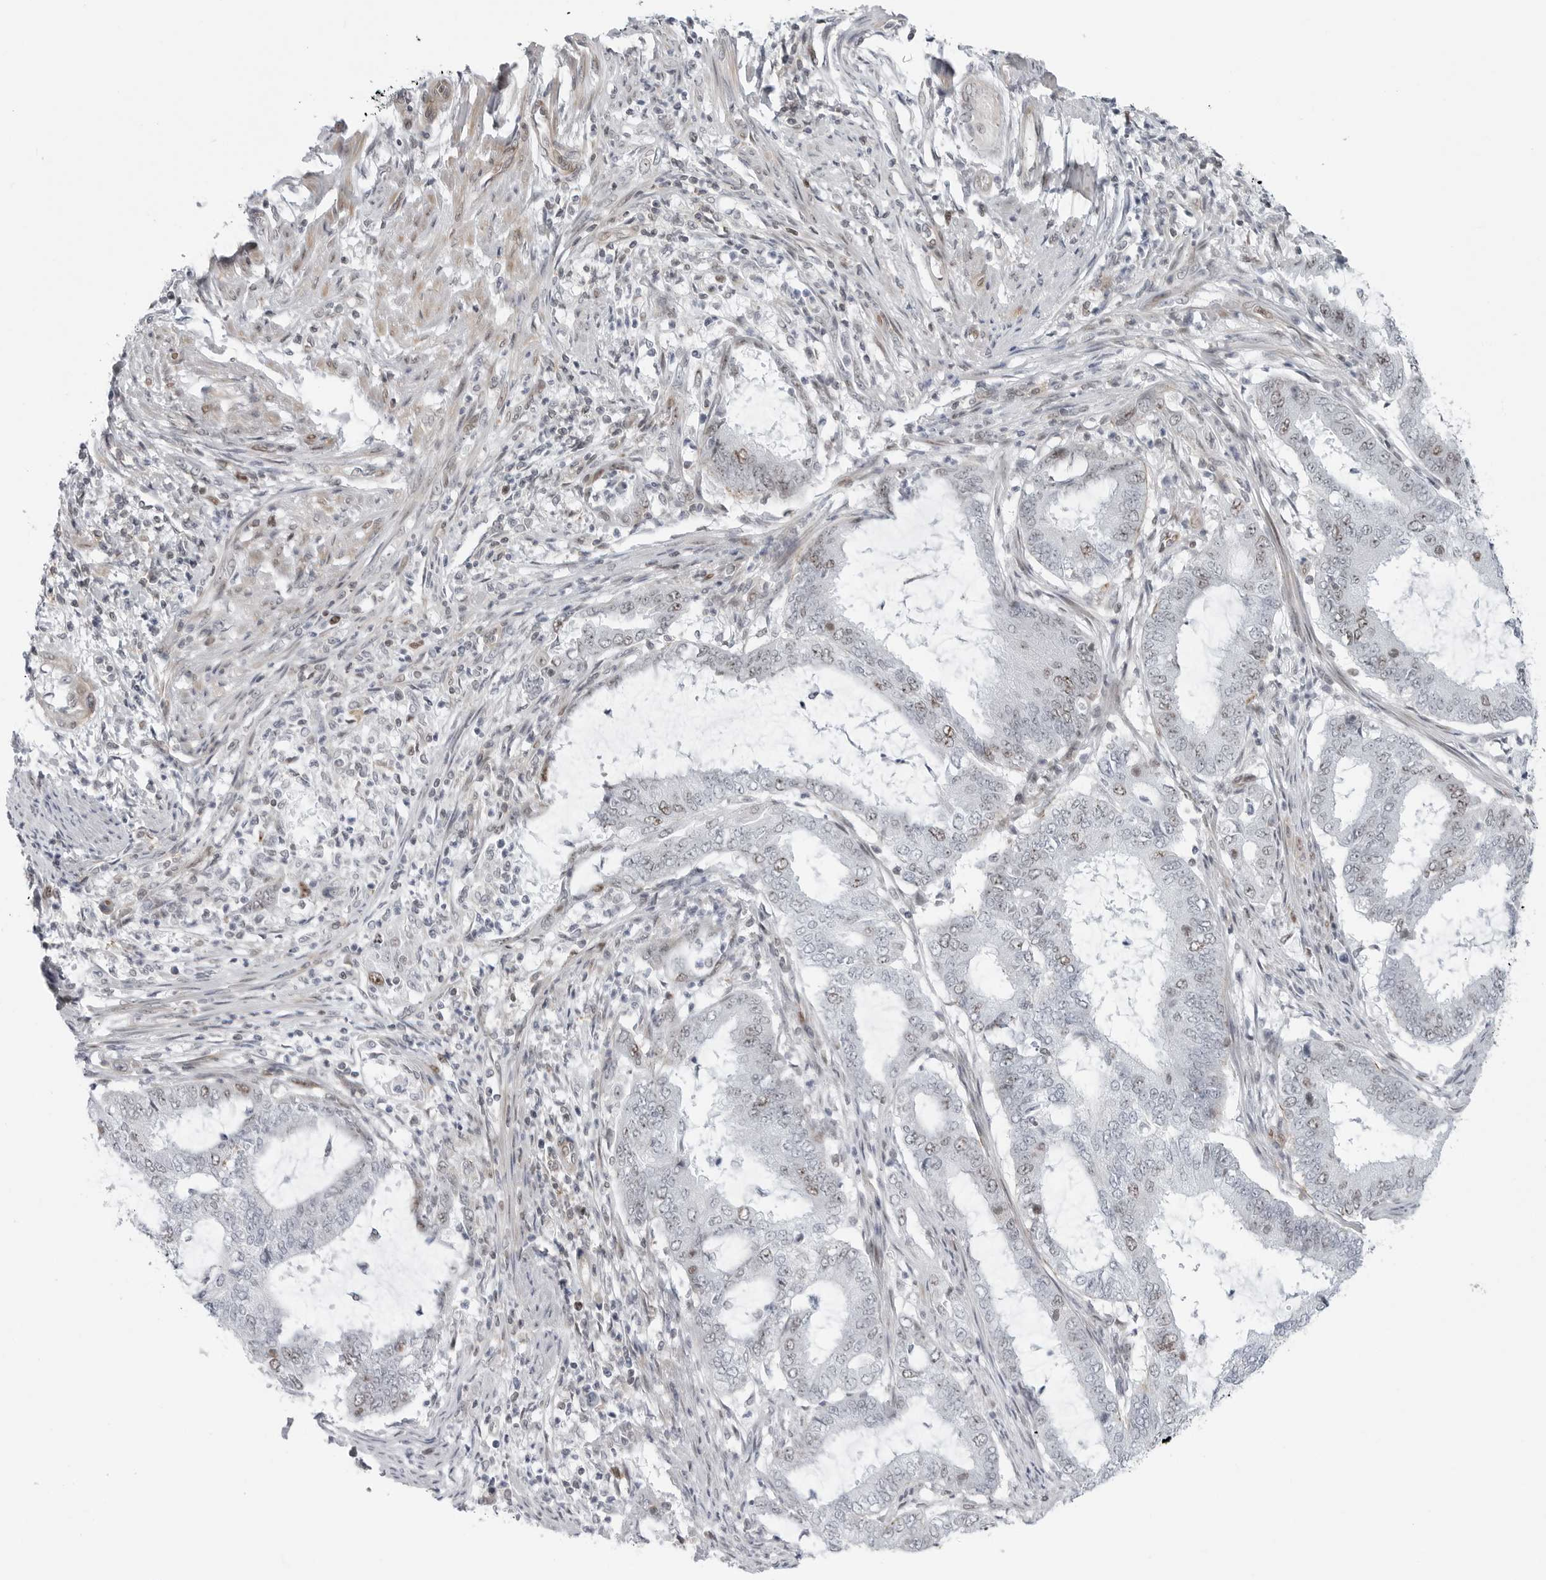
{"staining": {"intensity": "weak", "quantity": "<25%", "location": "nuclear"}, "tissue": "endometrial cancer", "cell_type": "Tumor cells", "image_type": "cancer", "snomed": [{"axis": "morphology", "description": "Adenocarcinoma, NOS"}, {"axis": "topography", "description": "Endometrium"}], "caption": "The image demonstrates no significant staining in tumor cells of endometrial cancer (adenocarcinoma). (DAB immunohistochemistry, high magnification).", "gene": "FAM135B", "patient": {"sex": "female", "age": 51}}